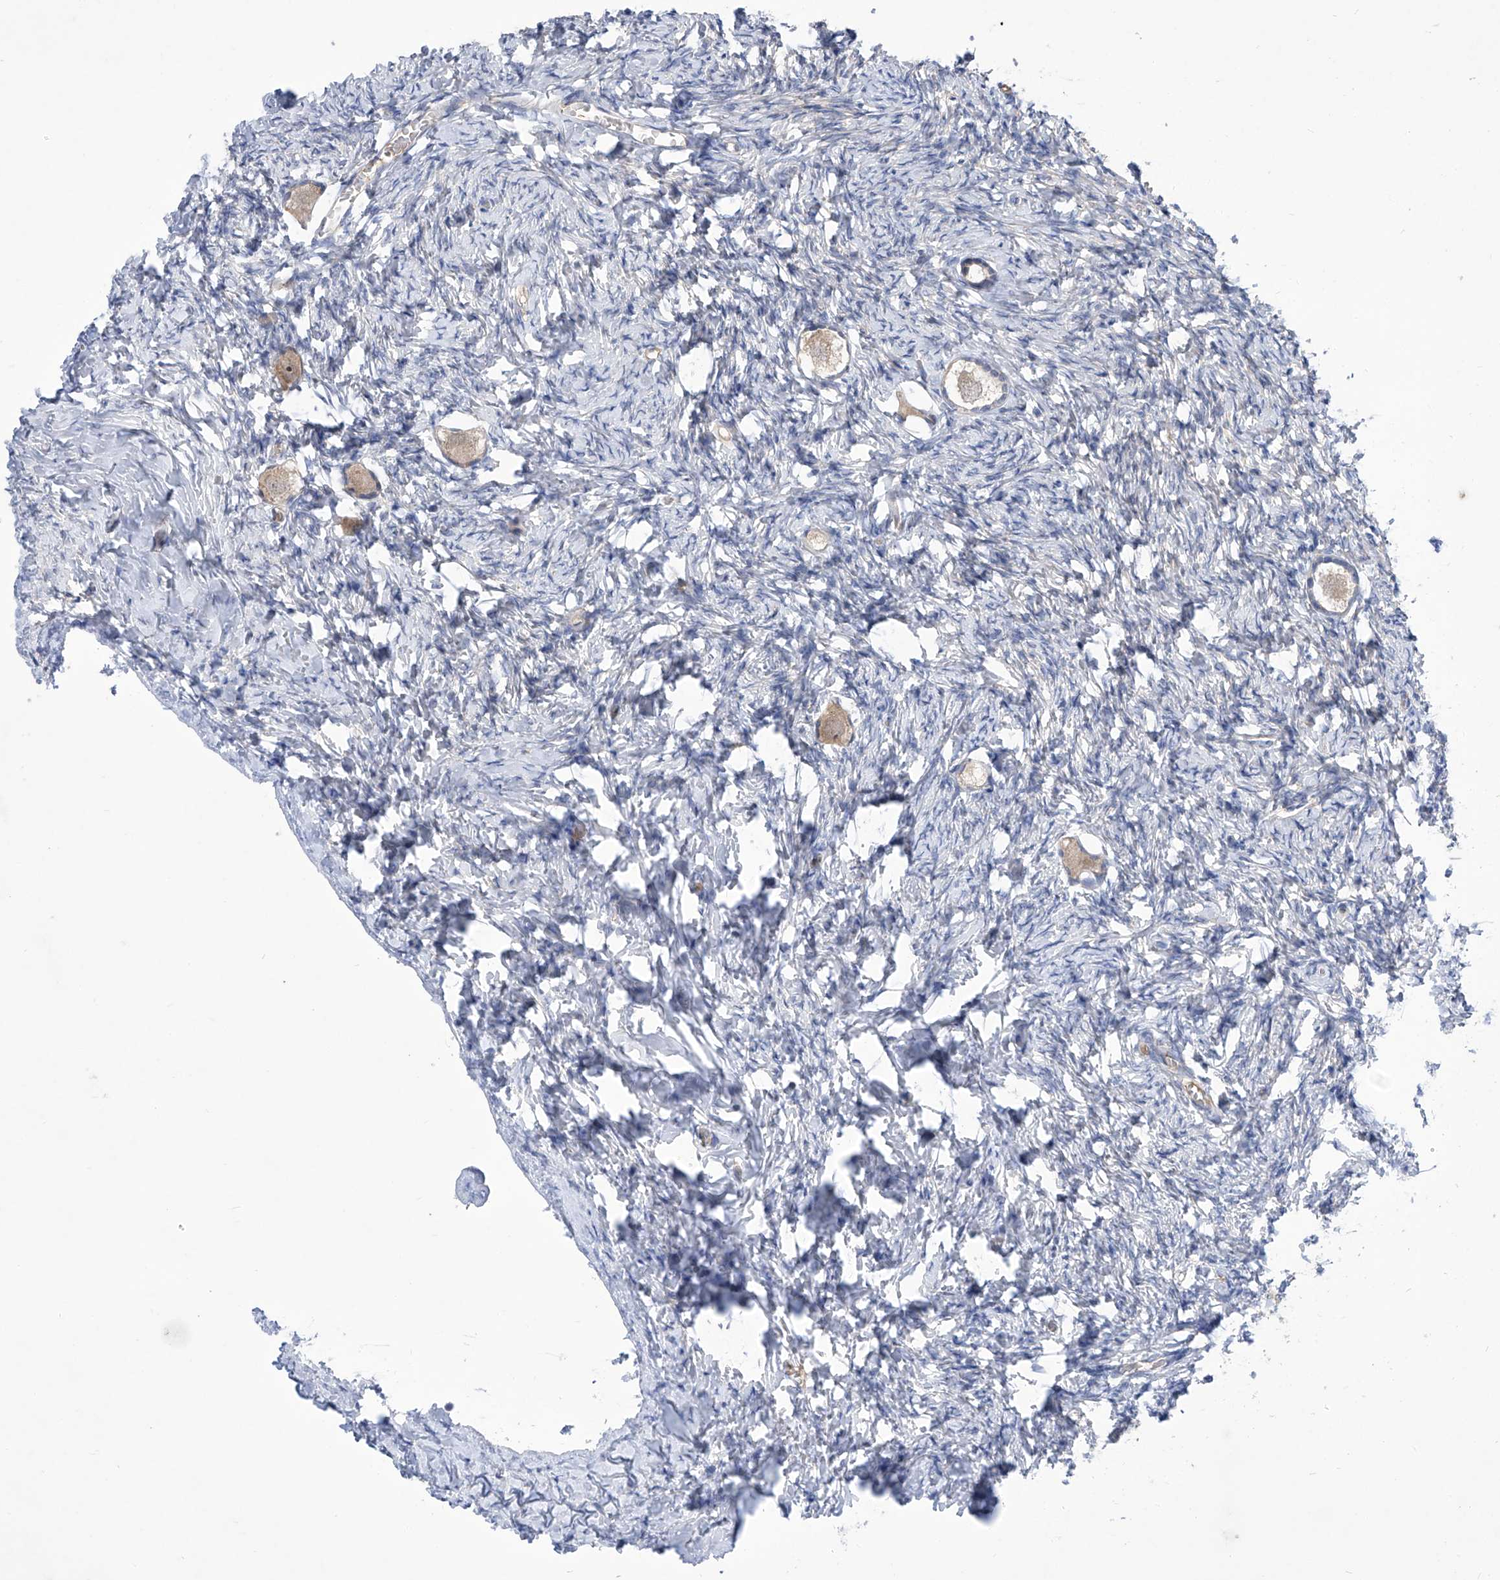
{"staining": {"intensity": "weak", "quantity": ">75%", "location": "cytoplasmic/membranous,nuclear"}, "tissue": "ovary", "cell_type": "Follicle cells", "image_type": "normal", "snomed": [{"axis": "morphology", "description": "Normal tissue, NOS"}, {"axis": "topography", "description": "Ovary"}], "caption": "Ovary stained with DAB immunohistochemistry demonstrates low levels of weak cytoplasmic/membranous,nuclear positivity in approximately >75% of follicle cells.", "gene": "SRBD1", "patient": {"sex": "female", "age": 27}}